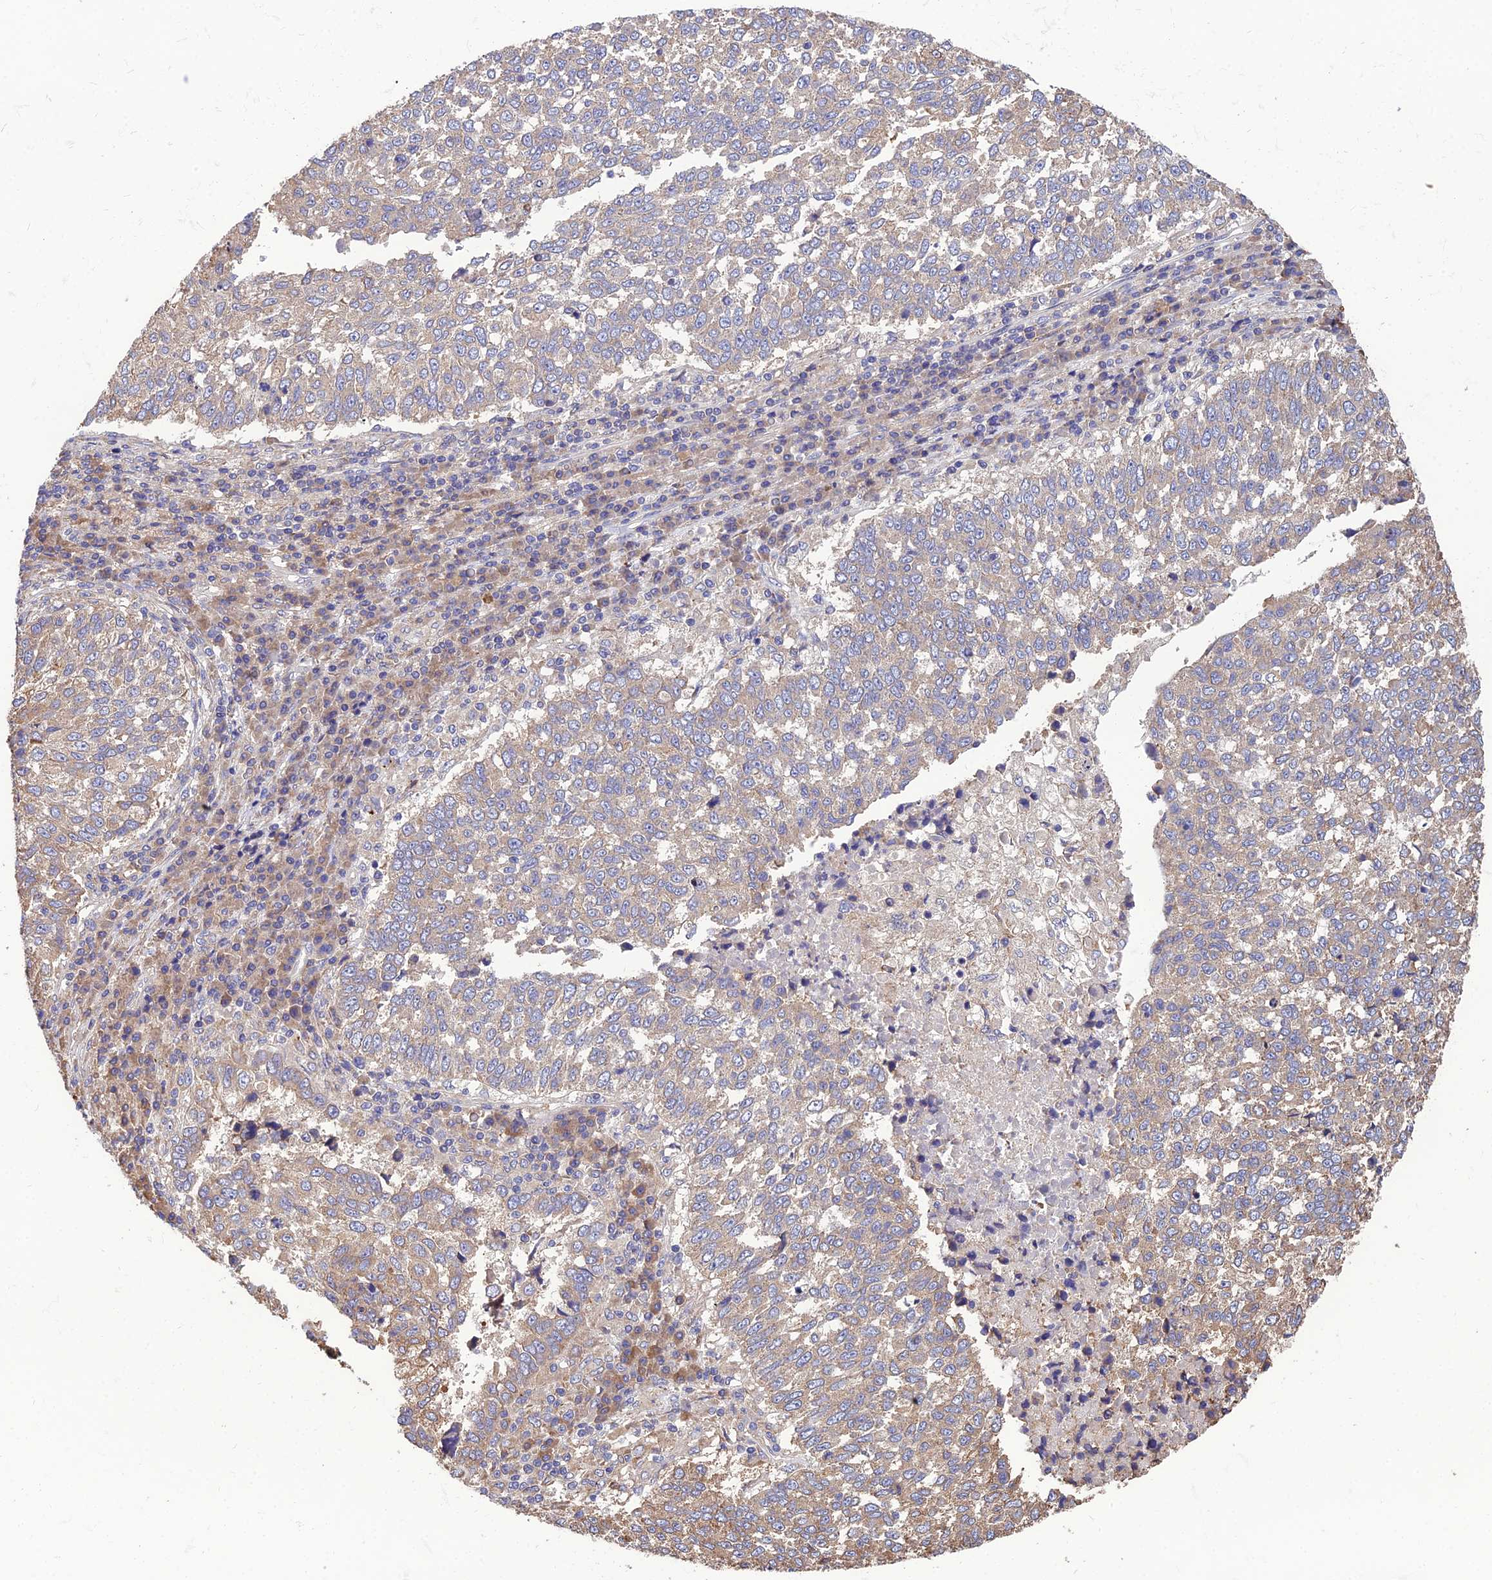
{"staining": {"intensity": "weak", "quantity": "25%-75%", "location": "cytoplasmic/membranous"}, "tissue": "lung cancer", "cell_type": "Tumor cells", "image_type": "cancer", "snomed": [{"axis": "morphology", "description": "Squamous cell carcinoma, NOS"}, {"axis": "topography", "description": "Lung"}], "caption": "IHC (DAB) staining of lung cancer (squamous cell carcinoma) reveals weak cytoplasmic/membranous protein staining in about 25%-75% of tumor cells.", "gene": "UMAD1", "patient": {"sex": "male", "age": 73}}